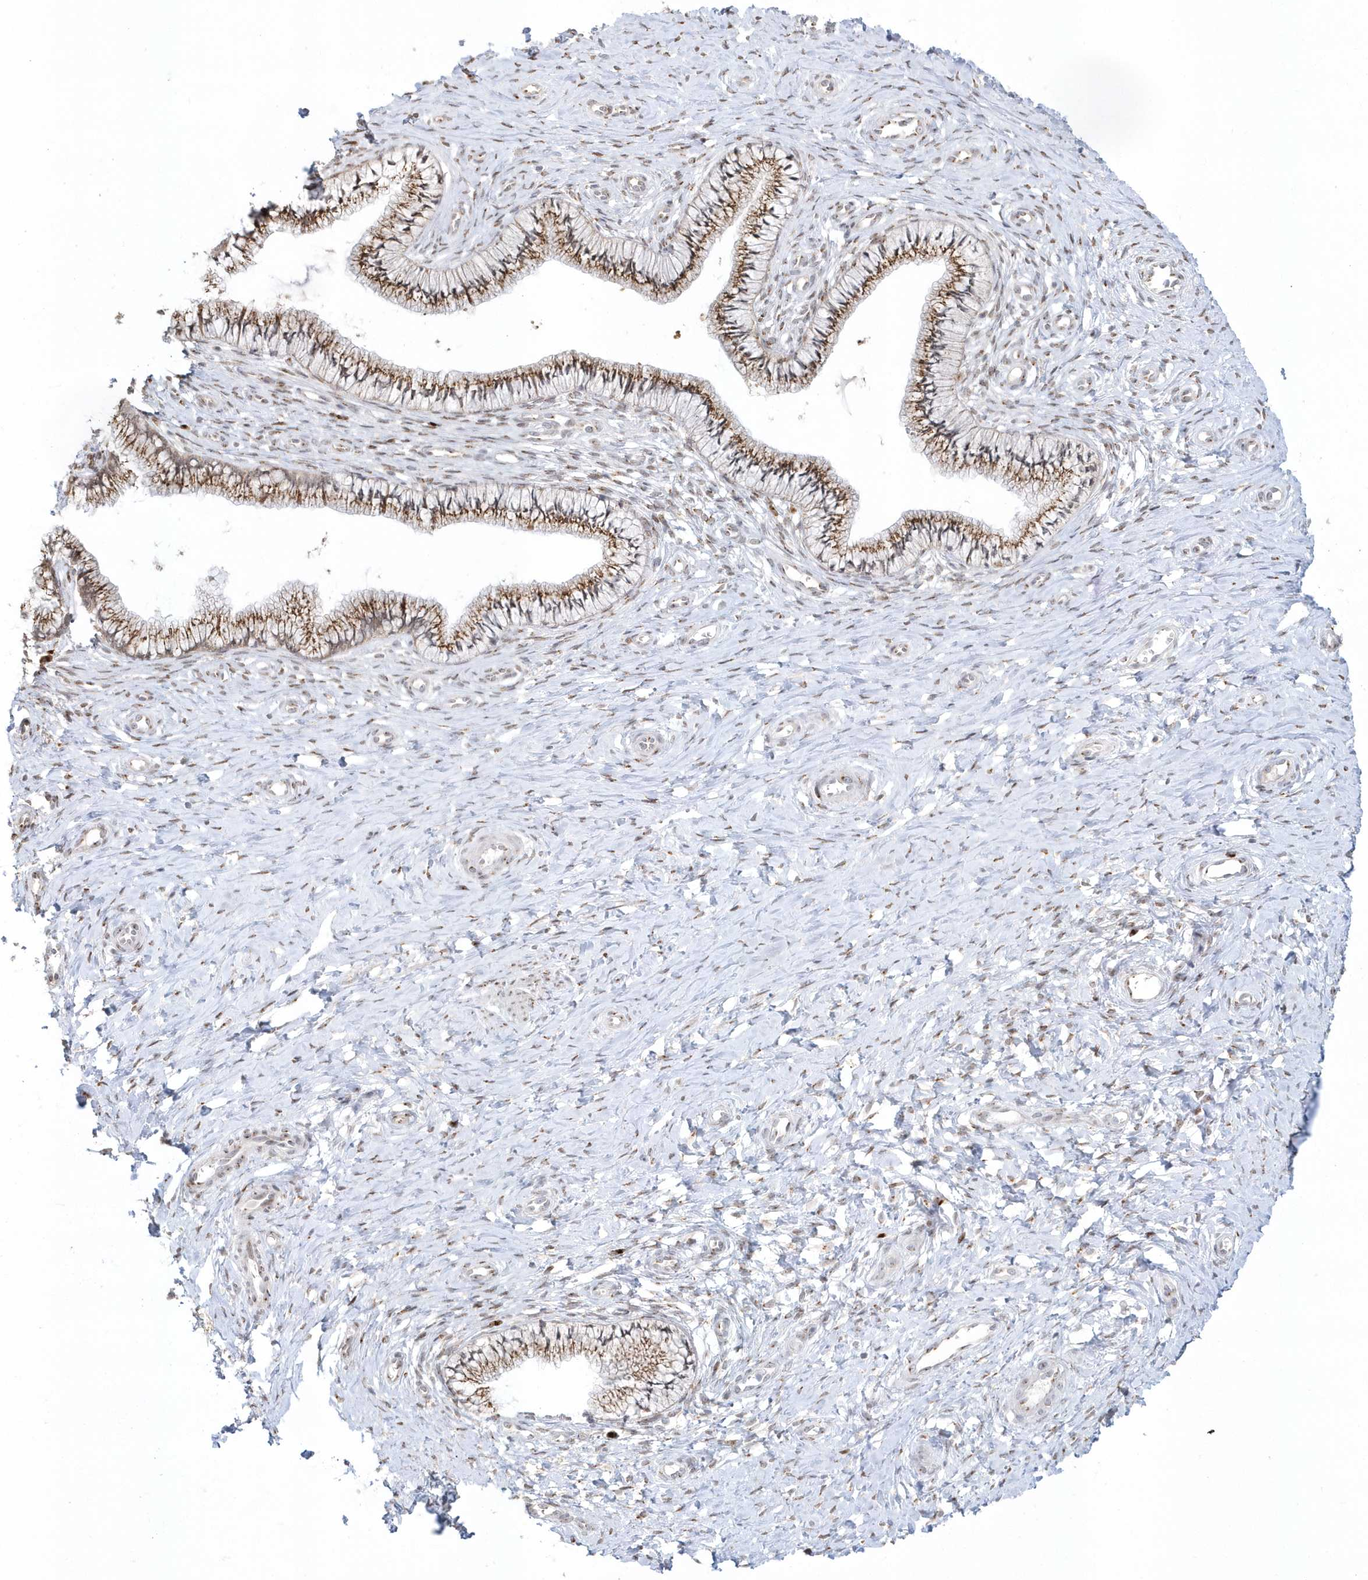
{"staining": {"intensity": "moderate", "quantity": ">75%", "location": "cytoplasmic/membranous"}, "tissue": "cervix", "cell_type": "Glandular cells", "image_type": "normal", "snomed": [{"axis": "morphology", "description": "Normal tissue, NOS"}, {"axis": "topography", "description": "Cervix"}], "caption": "Immunohistochemical staining of benign human cervix reveals moderate cytoplasmic/membranous protein staining in approximately >75% of glandular cells. (Brightfield microscopy of DAB IHC at high magnification).", "gene": "DHFR", "patient": {"sex": "female", "age": 36}}